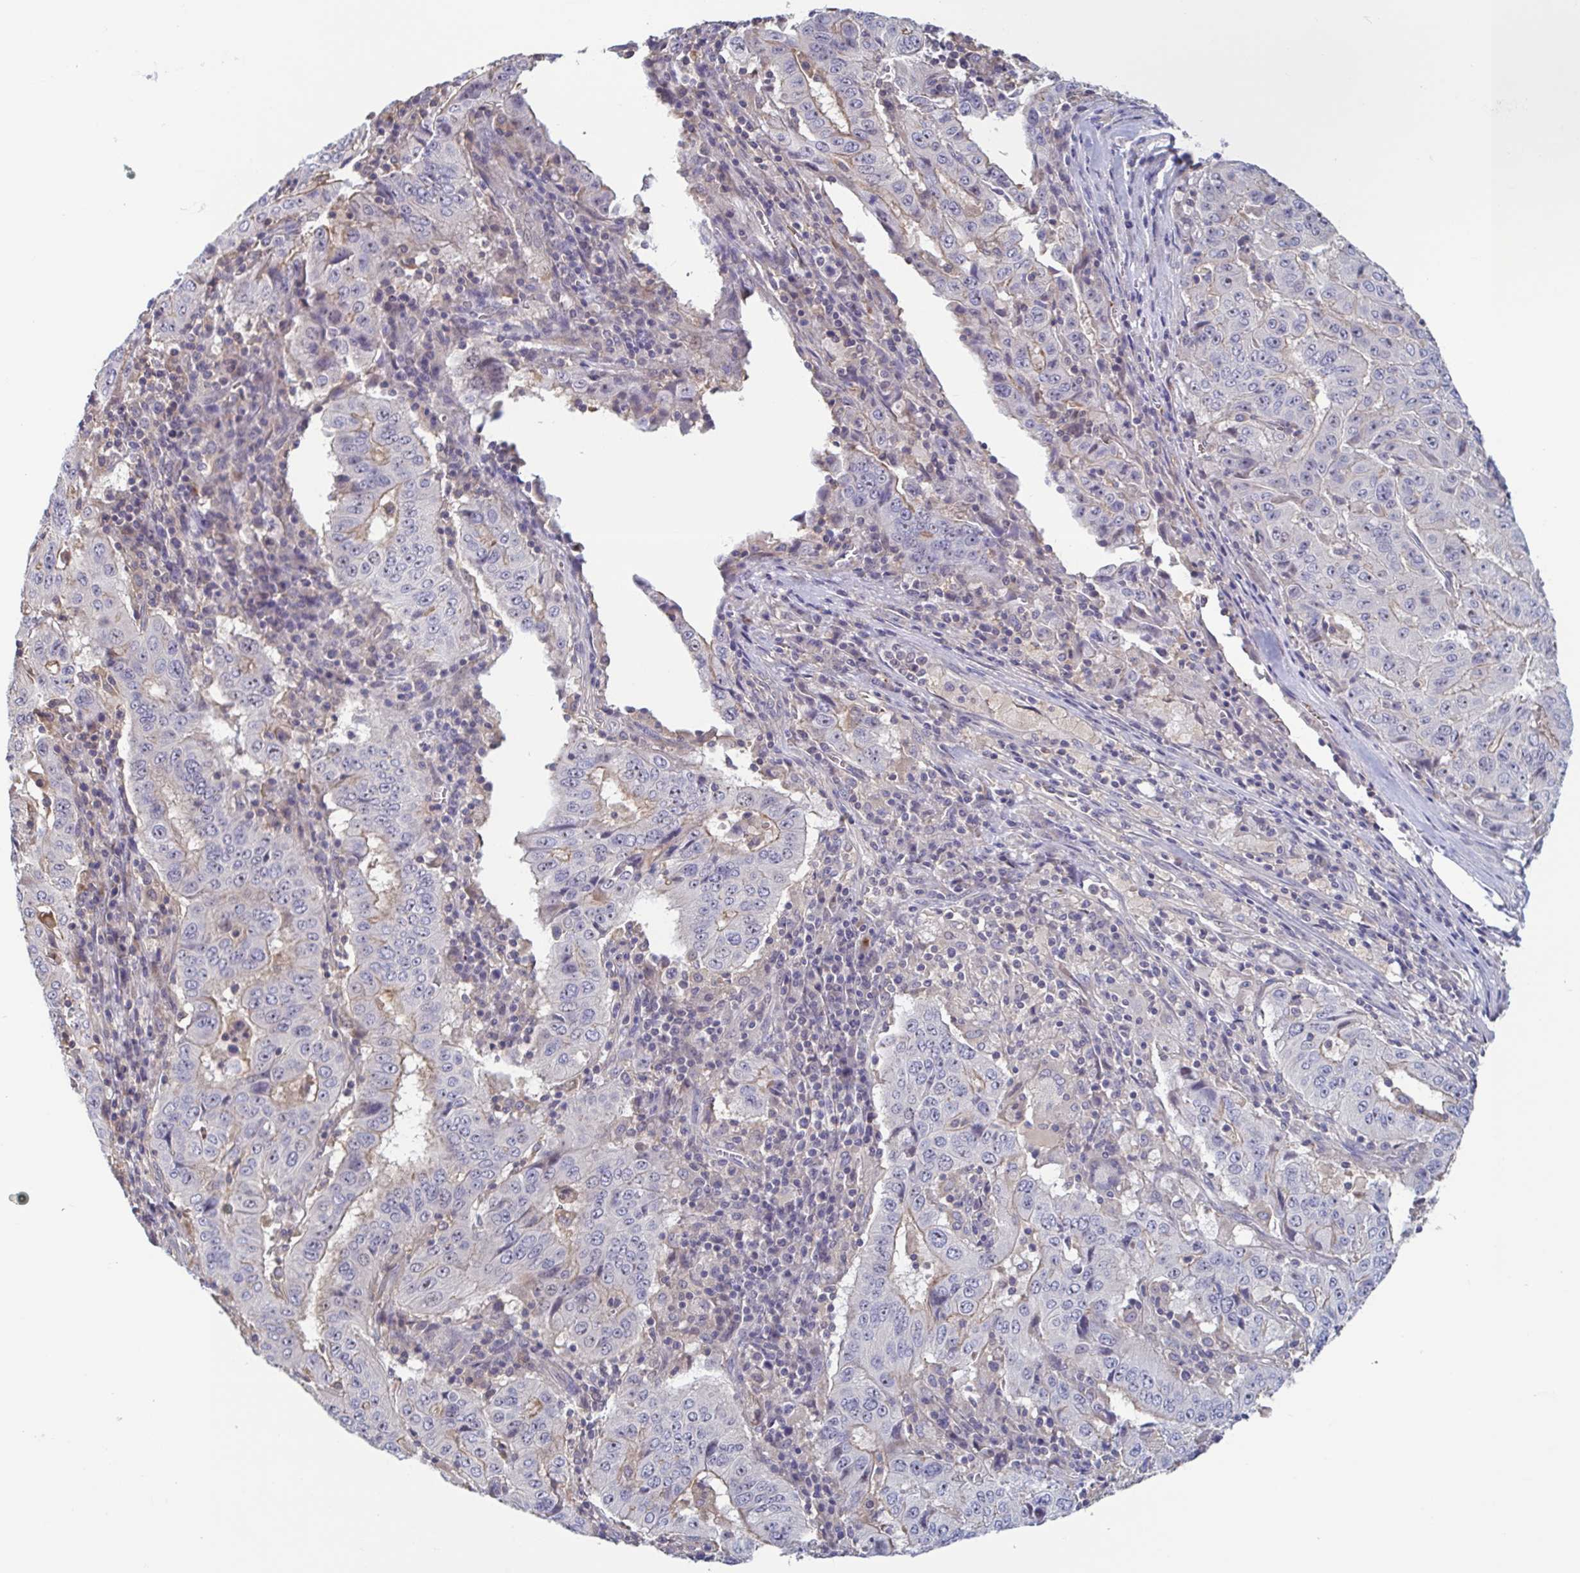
{"staining": {"intensity": "negative", "quantity": "none", "location": "none"}, "tissue": "pancreatic cancer", "cell_type": "Tumor cells", "image_type": "cancer", "snomed": [{"axis": "morphology", "description": "Adenocarcinoma, NOS"}, {"axis": "topography", "description": "Pancreas"}], "caption": "This image is of pancreatic cancer stained with IHC to label a protein in brown with the nuclei are counter-stained blue. There is no staining in tumor cells. (DAB immunohistochemistry, high magnification).", "gene": "LRRC38", "patient": {"sex": "male", "age": 63}}